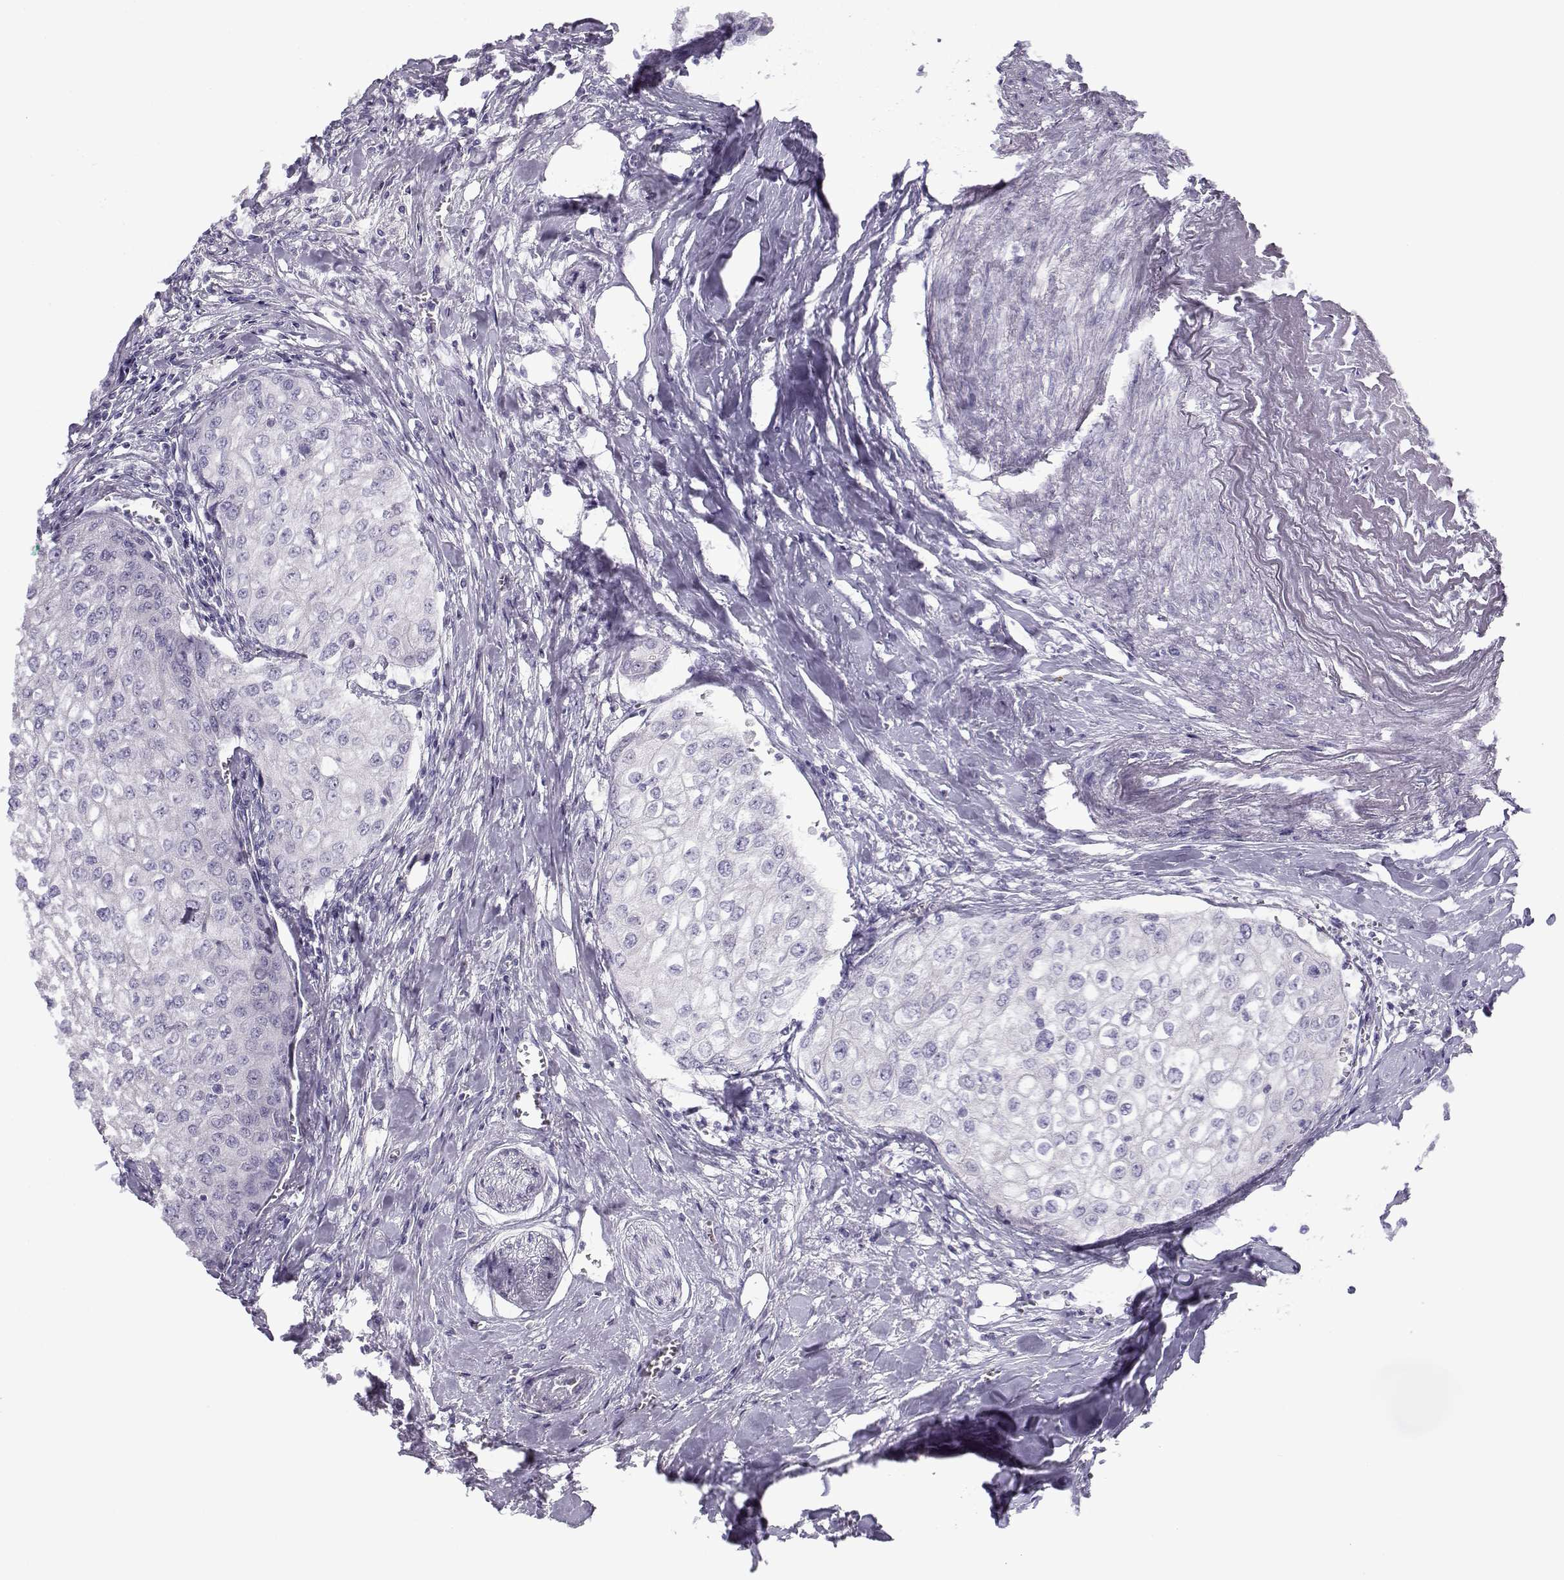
{"staining": {"intensity": "negative", "quantity": "none", "location": "none"}, "tissue": "urothelial cancer", "cell_type": "Tumor cells", "image_type": "cancer", "snomed": [{"axis": "morphology", "description": "Urothelial carcinoma, High grade"}, {"axis": "topography", "description": "Urinary bladder"}], "caption": "Immunohistochemistry (IHC) of human urothelial cancer exhibits no expression in tumor cells.", "gene": "CFAP77", "patient": {"sex": "male", "age": 62}}